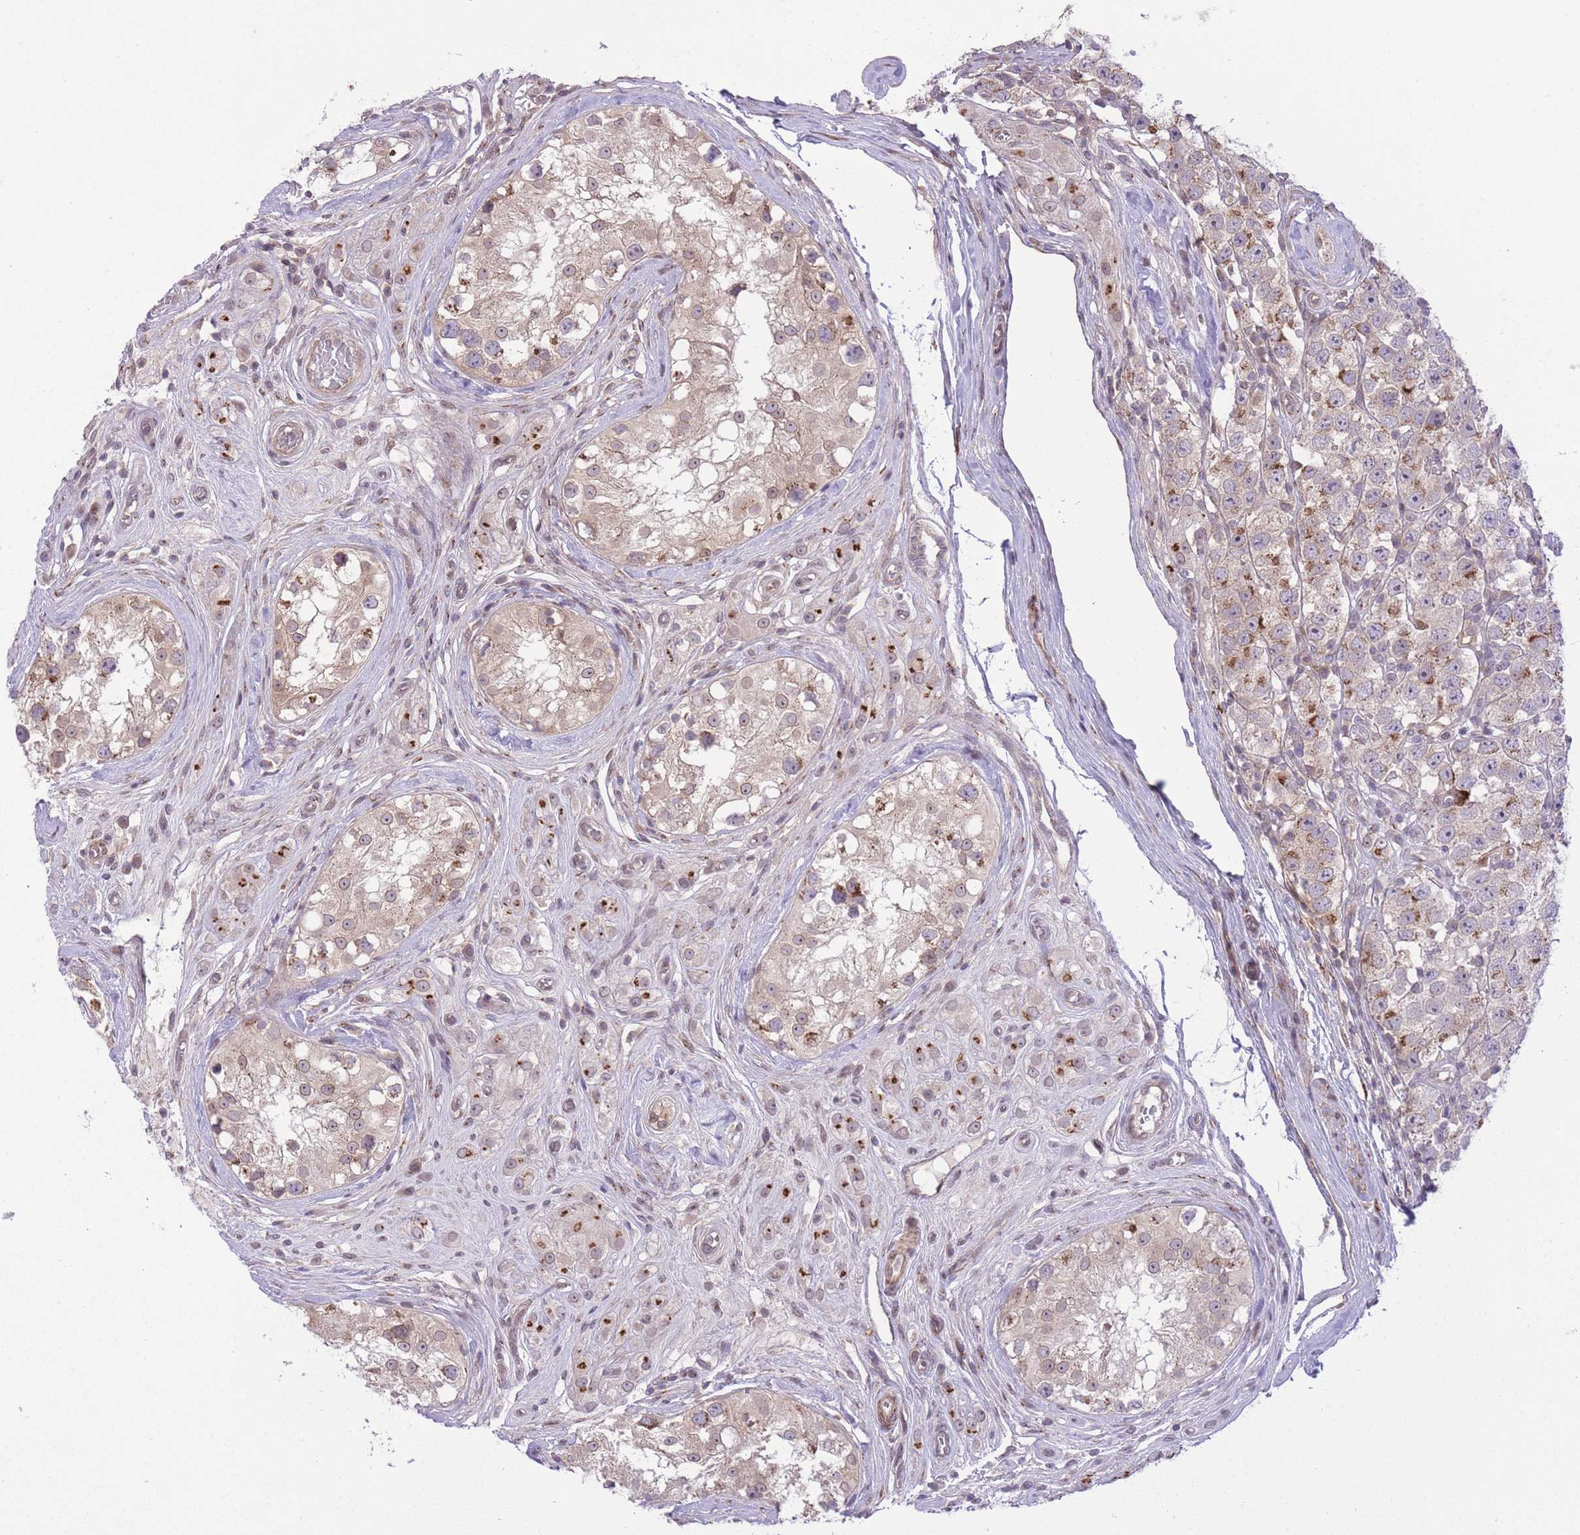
{"staining": {"intensity": "moderate", "quantity": "25%-75%", "location": "cytoplasmic/membranous"}, "tissue": "testis cancer", "cell_type": "Tumor cells", "image_type": "cancer", "snomed": [{"axis": "morphology", "description": "Seminoma, NOS"}, {"axis": "topography", "description": "Testis"}], "caption": "Protein expression analysis of human seminoma (testis) reveals moderate cytoplasmic/membranous positivity in about 25%-75% of tumor cells.", "gene": "ZBED5", "patient": {"sex": "male", "age": 34}}